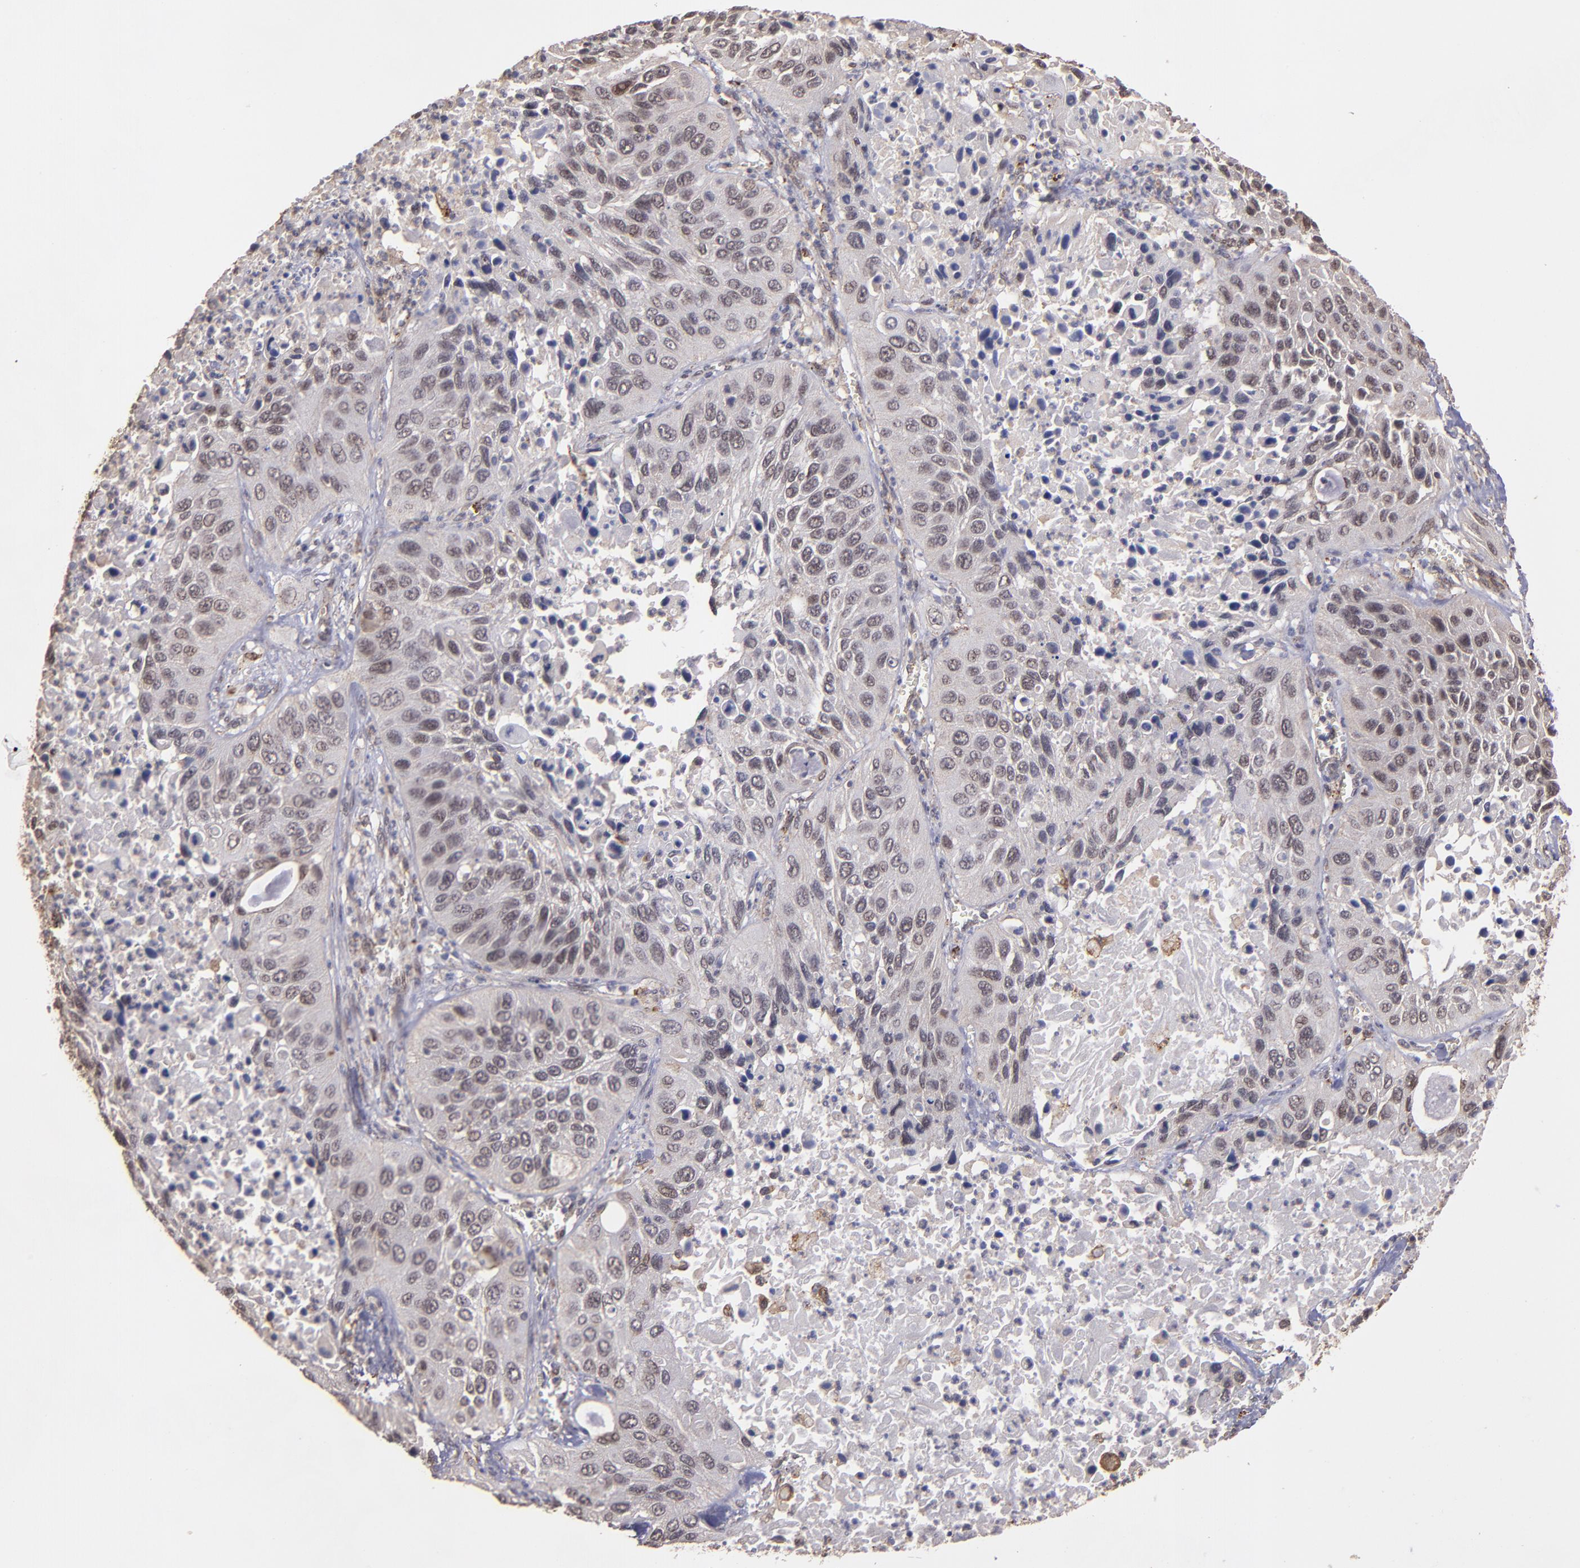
{"staining": {"intensity": "weak", "quantity": "25%-75%", "location": "nuclear"}, "tissue": "lung cancer", "cell_type": "Tumor cells", "image_type": "cancer", "snomed": [{"axis": "morphology", "description": "Squamous cell carcinoma, NOS"}, {"axis": "topography", "description": "Lung"}], "caption": "The photomicrograph demonstrates staining of lung cancer, revealing weak nuclear protein positivity (brown color) within tumor cells.", "gene": "SIPA1L1", "patient": {"sex": "female", "age": 76}}